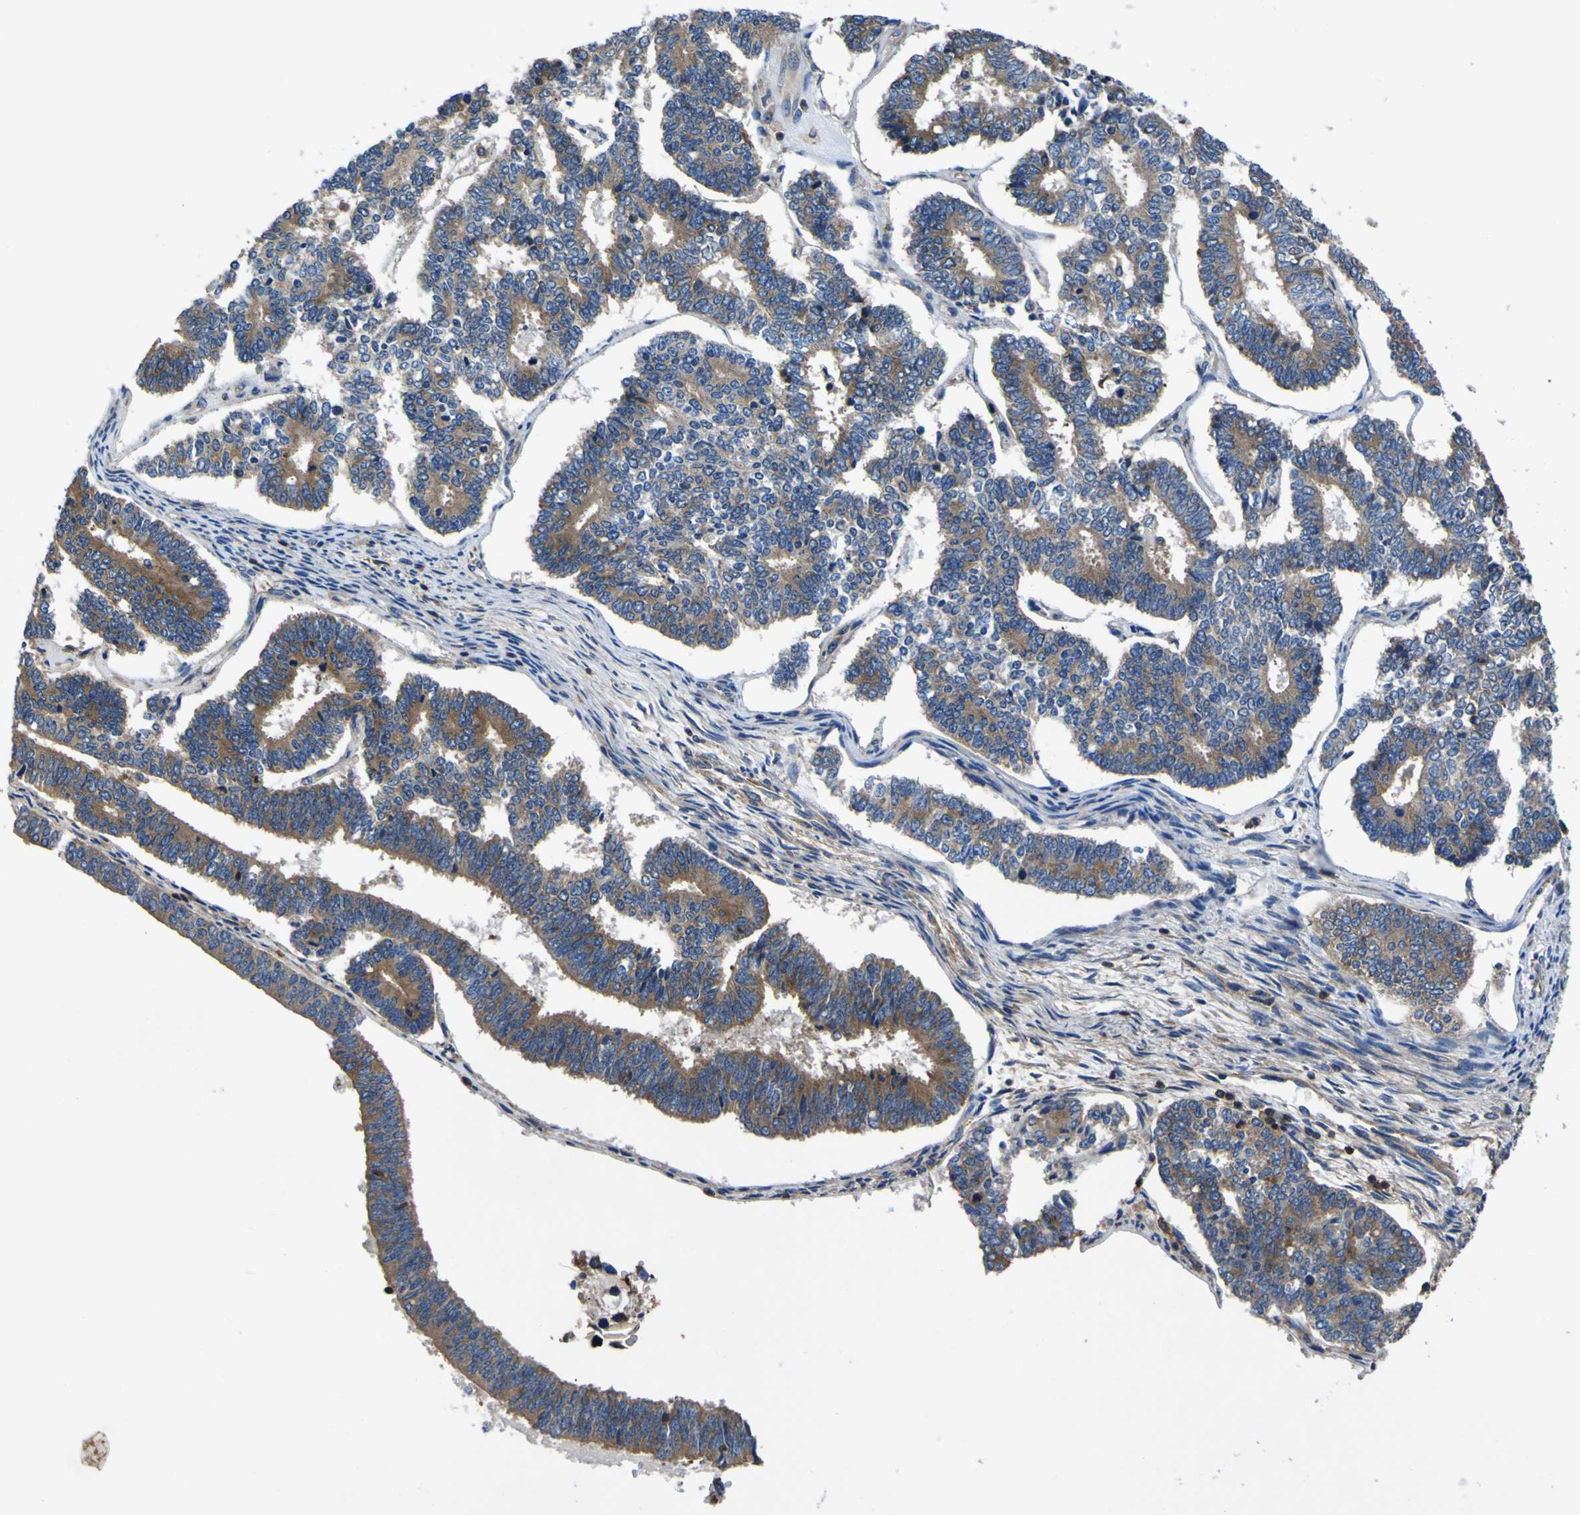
{"staining": {"intensity": "moderate", "quantity": ">75%", "location": "cytoplasmic/membranous"}, "tissue": "endometrial cancer", "cell_type": "Tumor cells", "image_type": "cancer", "snomed": [{"axis": "morphology", "description": "Adenocarcinoma, NOS"}, {"axis": "topography", "description": "Endometrium"}], "caption": "Protein staining by IHC reveals moderate cytoplasmic/membranous positivity in about >75% of tumor cells in adenocarcinoma (endometrial). The protein of interest is stained brown, and the nuclei are stained in blue (DAB IHC with brightfield microscopy, high magnification).", "gene": "CNR2", "patient": {"sex": "female", "age": 70}}